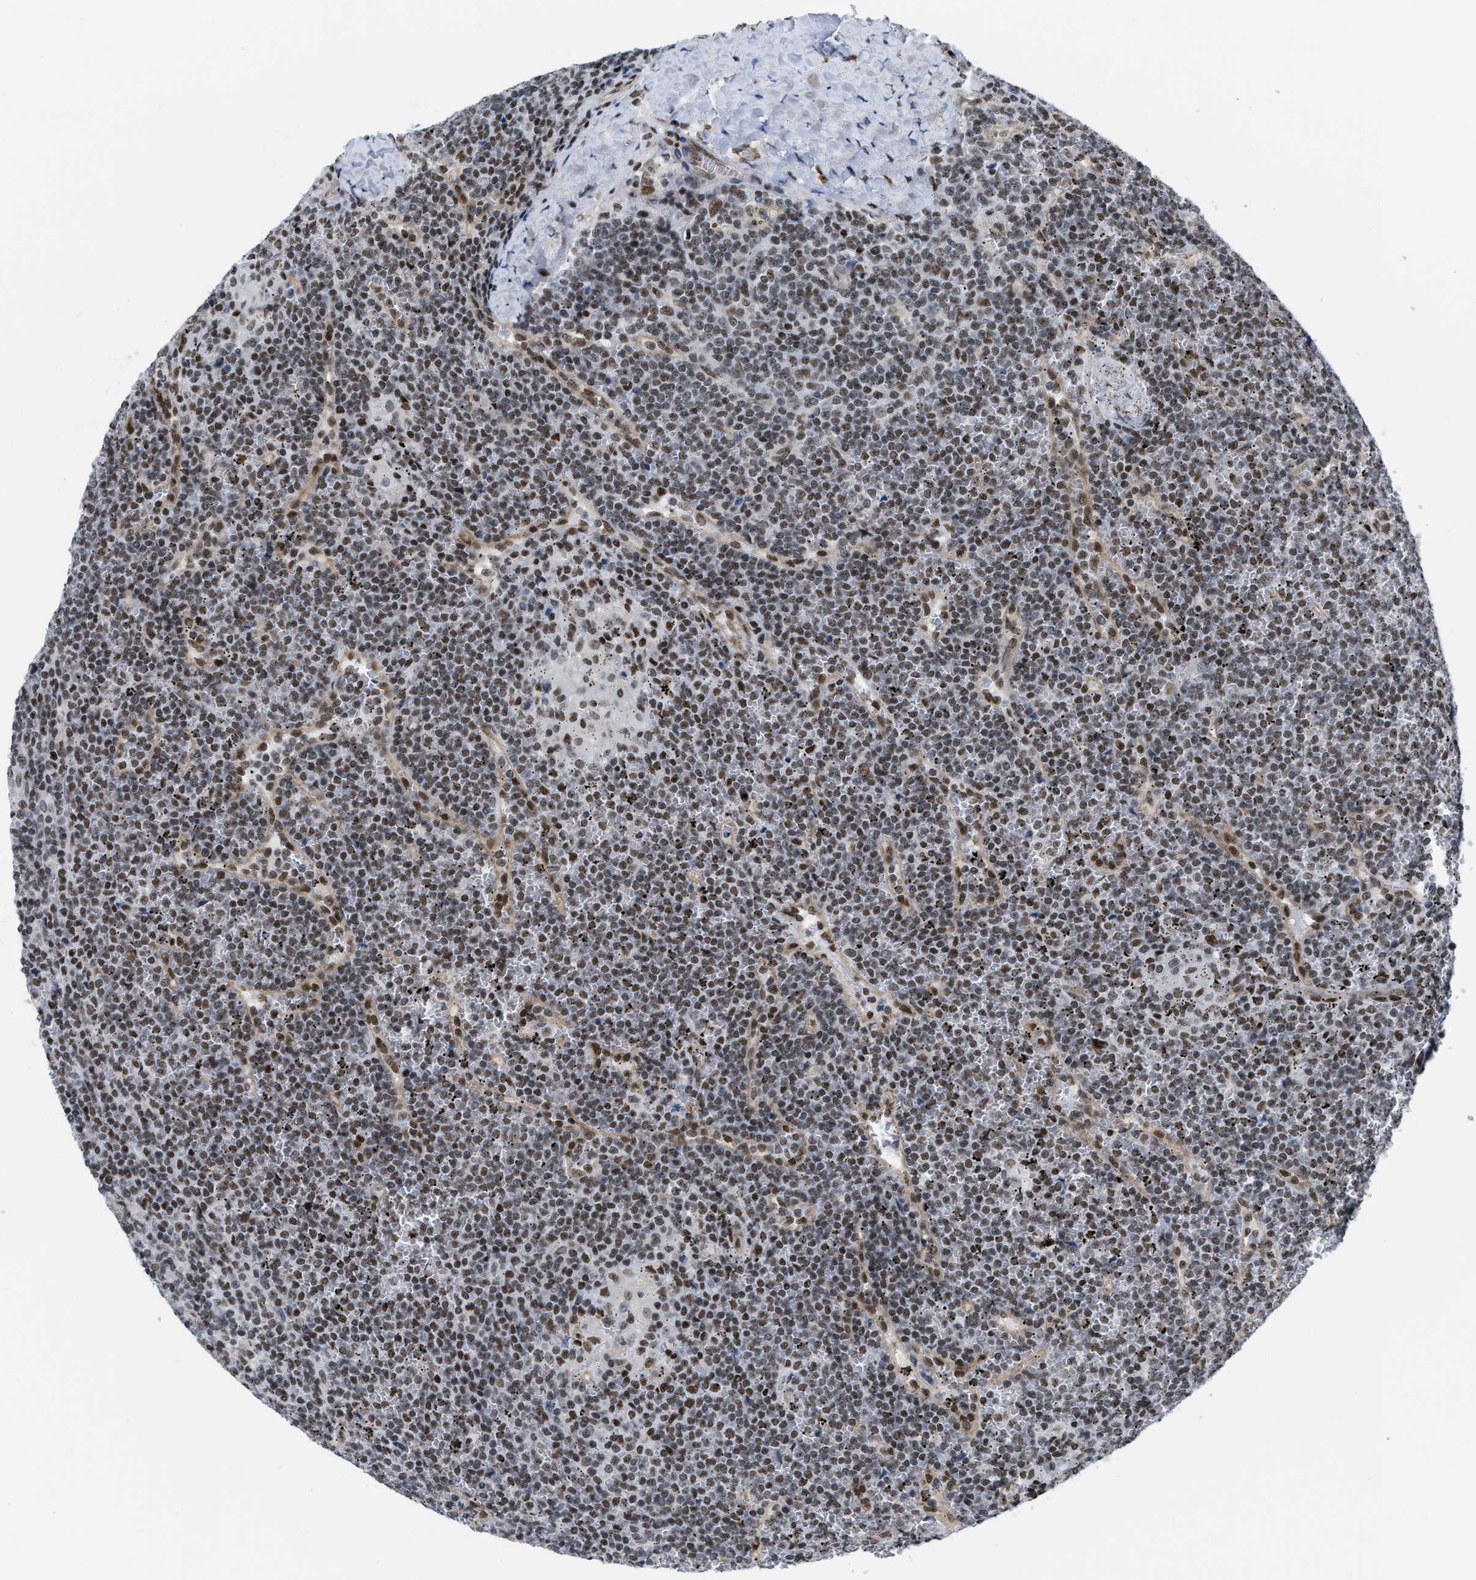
{"staining": {"intensity": "moderate", "quantity": ">75%", "location": "nuclear"}, "tissue": "lymphoma", "cell_type": "Tumor cells", "image_type": "cancer", "snomed": [{"axis": "morphology", "description": "Malignant lymphoma, non-Hodgkin's type, Low grade"}, {"axis": "topography", "description": "Spleen"}], "caption": "Tumor cells reveal medium levels of moderate nuclear staining in about >75% of cells in low-grade malignant lymphoma, non-Hodgkin's type. The protein of interest is shown in brown color, while the nuclei are stained blue.", "gene": "MIER1", "patient": {"sex": "female", "age": 19}}